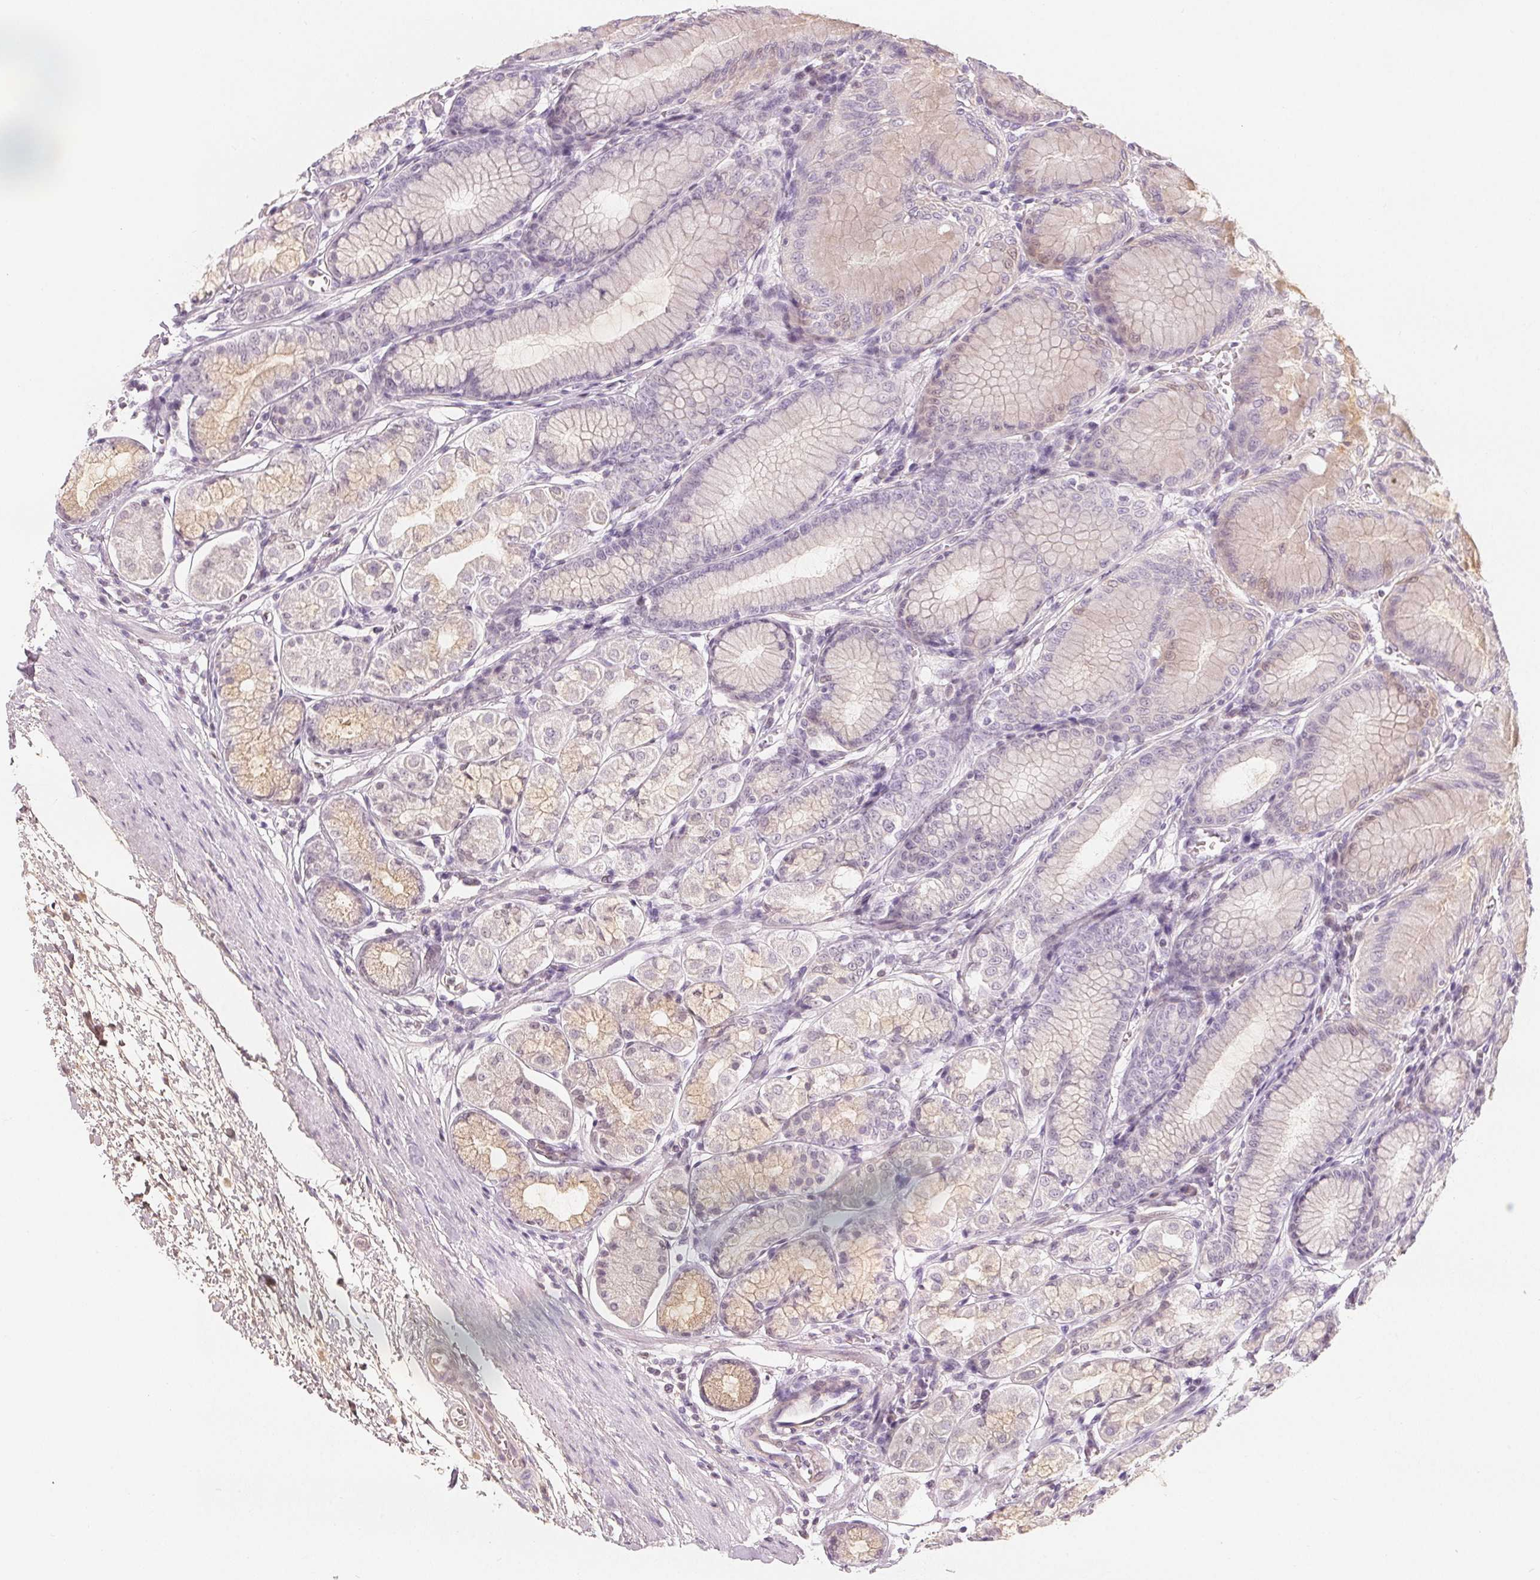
{"staining": {"intensity": "weak", "quantity": "<25%", "location": "cytoplasmic/membranous"}, "tissue": "stomach", "cell_type": "Glandular cells", "image_type": "normal", "snomed": [{"axis": "morphology", "description": "Normal tissue, NOS"}, {"axis": "topography", "description": "Stomach"}, {"axis": "topography", "description": "Stomach, lower"}], "caption": "DAB immunohistochemical staining of benign human stomach displays no significant positivity in glandular cells. (DAB (3,3'-diaminobenzidine) immunohistochemistry (IHC) visualized using brightfield microscopy, high magnification).", "gene": "AFM", "patient": {"sex": "male", "age": 76}}